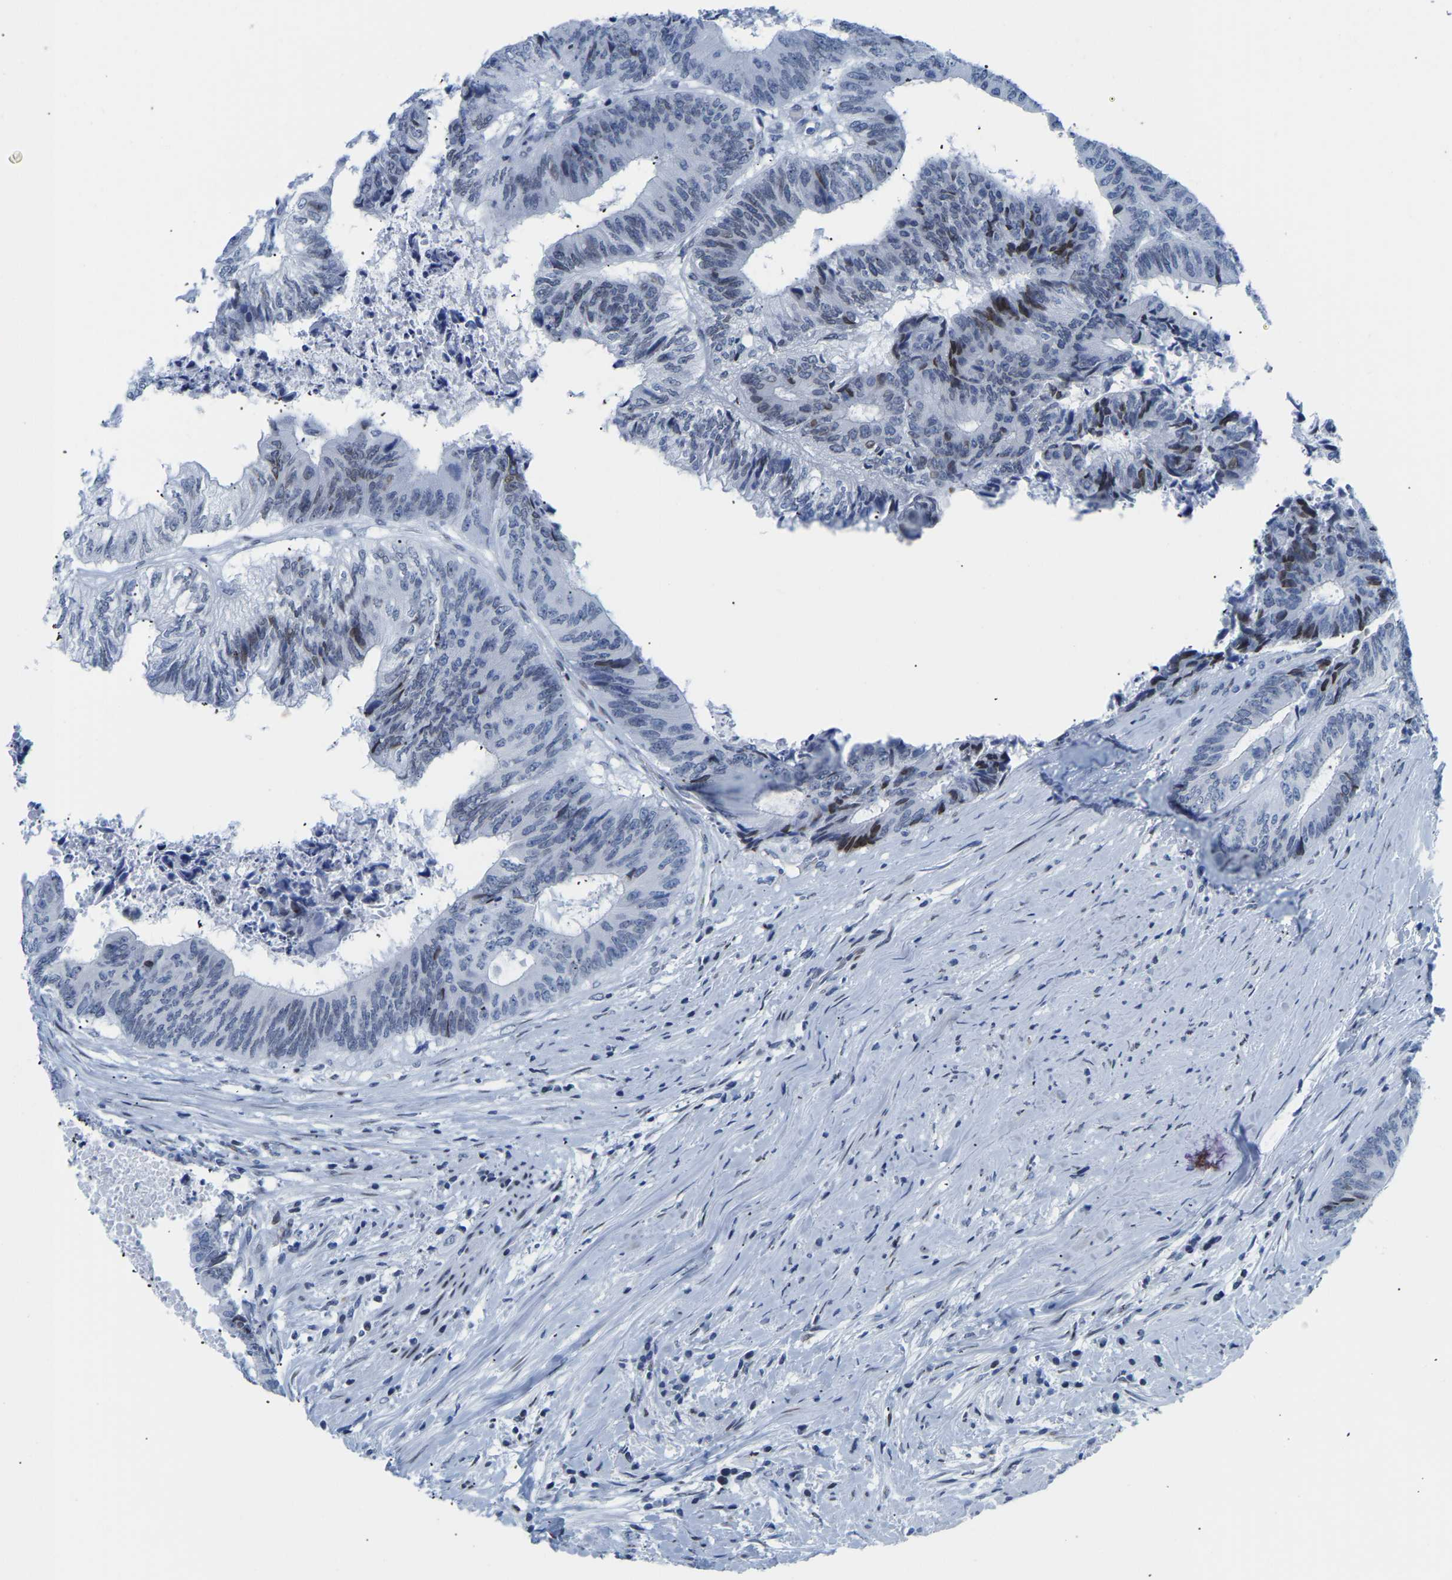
{"staining": {"intensity": "weak", "quantity": "<25%", "location": "nuclear"}, "tissue": "colorectal cancer", "cell_type": "Tumor cells", "image_type": "cancer", "snomed": [{"axis": "morphology", "description": "Adenocarcinoma, NOS"}, {"axis": "topography", "description": "Rectum"}], "caption": "Tumor cells are negative for brown protein staining in colorectal adenocarcinoma.", "gene": "UPK3A", "patient": {"sex": "male", "age": 72}}